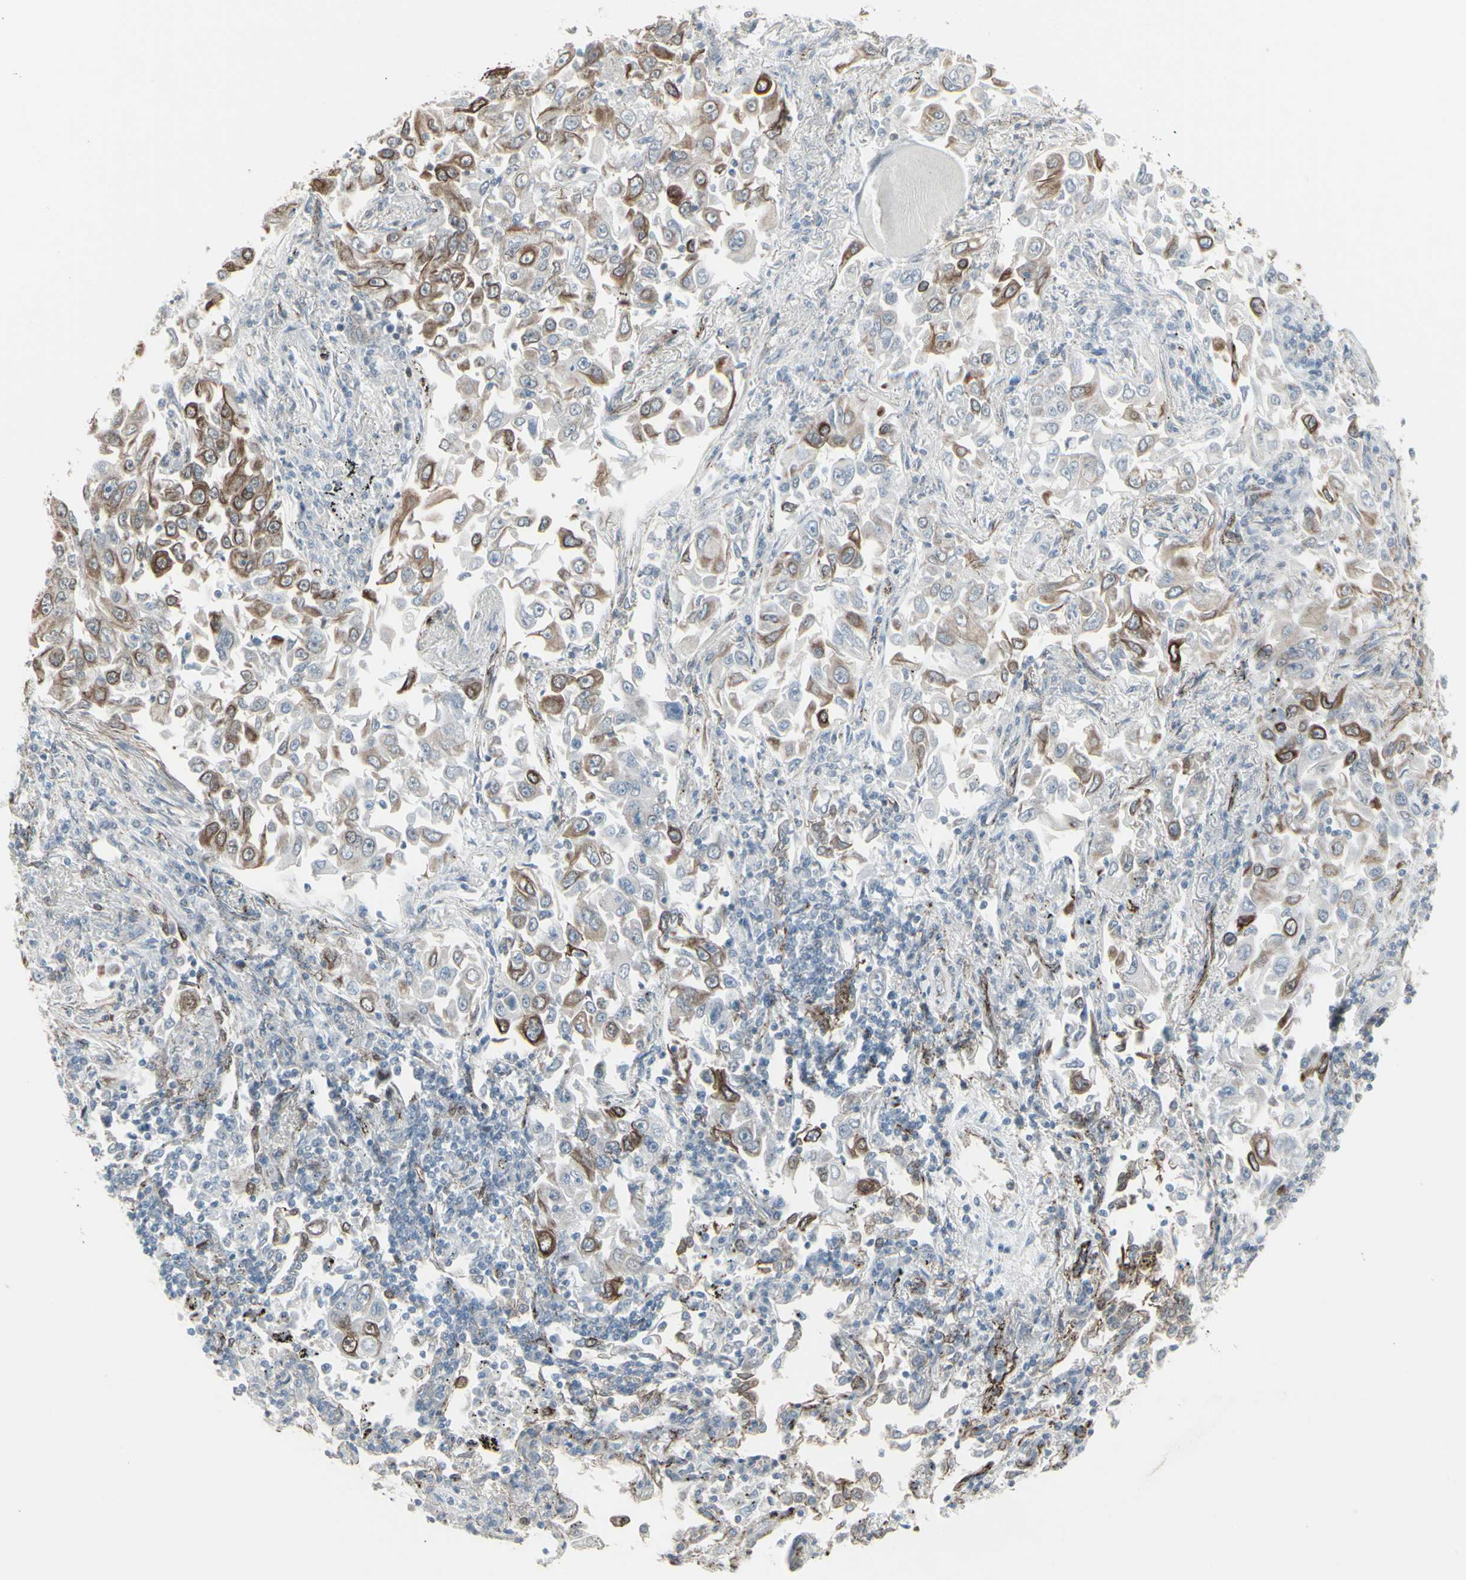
{"staining": {"intensity": "moderate", "quantity": "25%-75%", "location": "none"}, "tissue": "lung cancer", "cell_type": "Tumor cells", "image_type": "cancer", "snomed": [{"axis": "morphology", "description": "Adenocarcinoma, NOS"}, {"axis": "topography", "description": "Lung"}], "caption": "Adenocarcinoma (lung) stained with a brown dye exhibits moderate None positive staining in about 25%-75% of tumor cells.", "gene": "GJA1", "patient": {"sex": "male", "age": 84}}